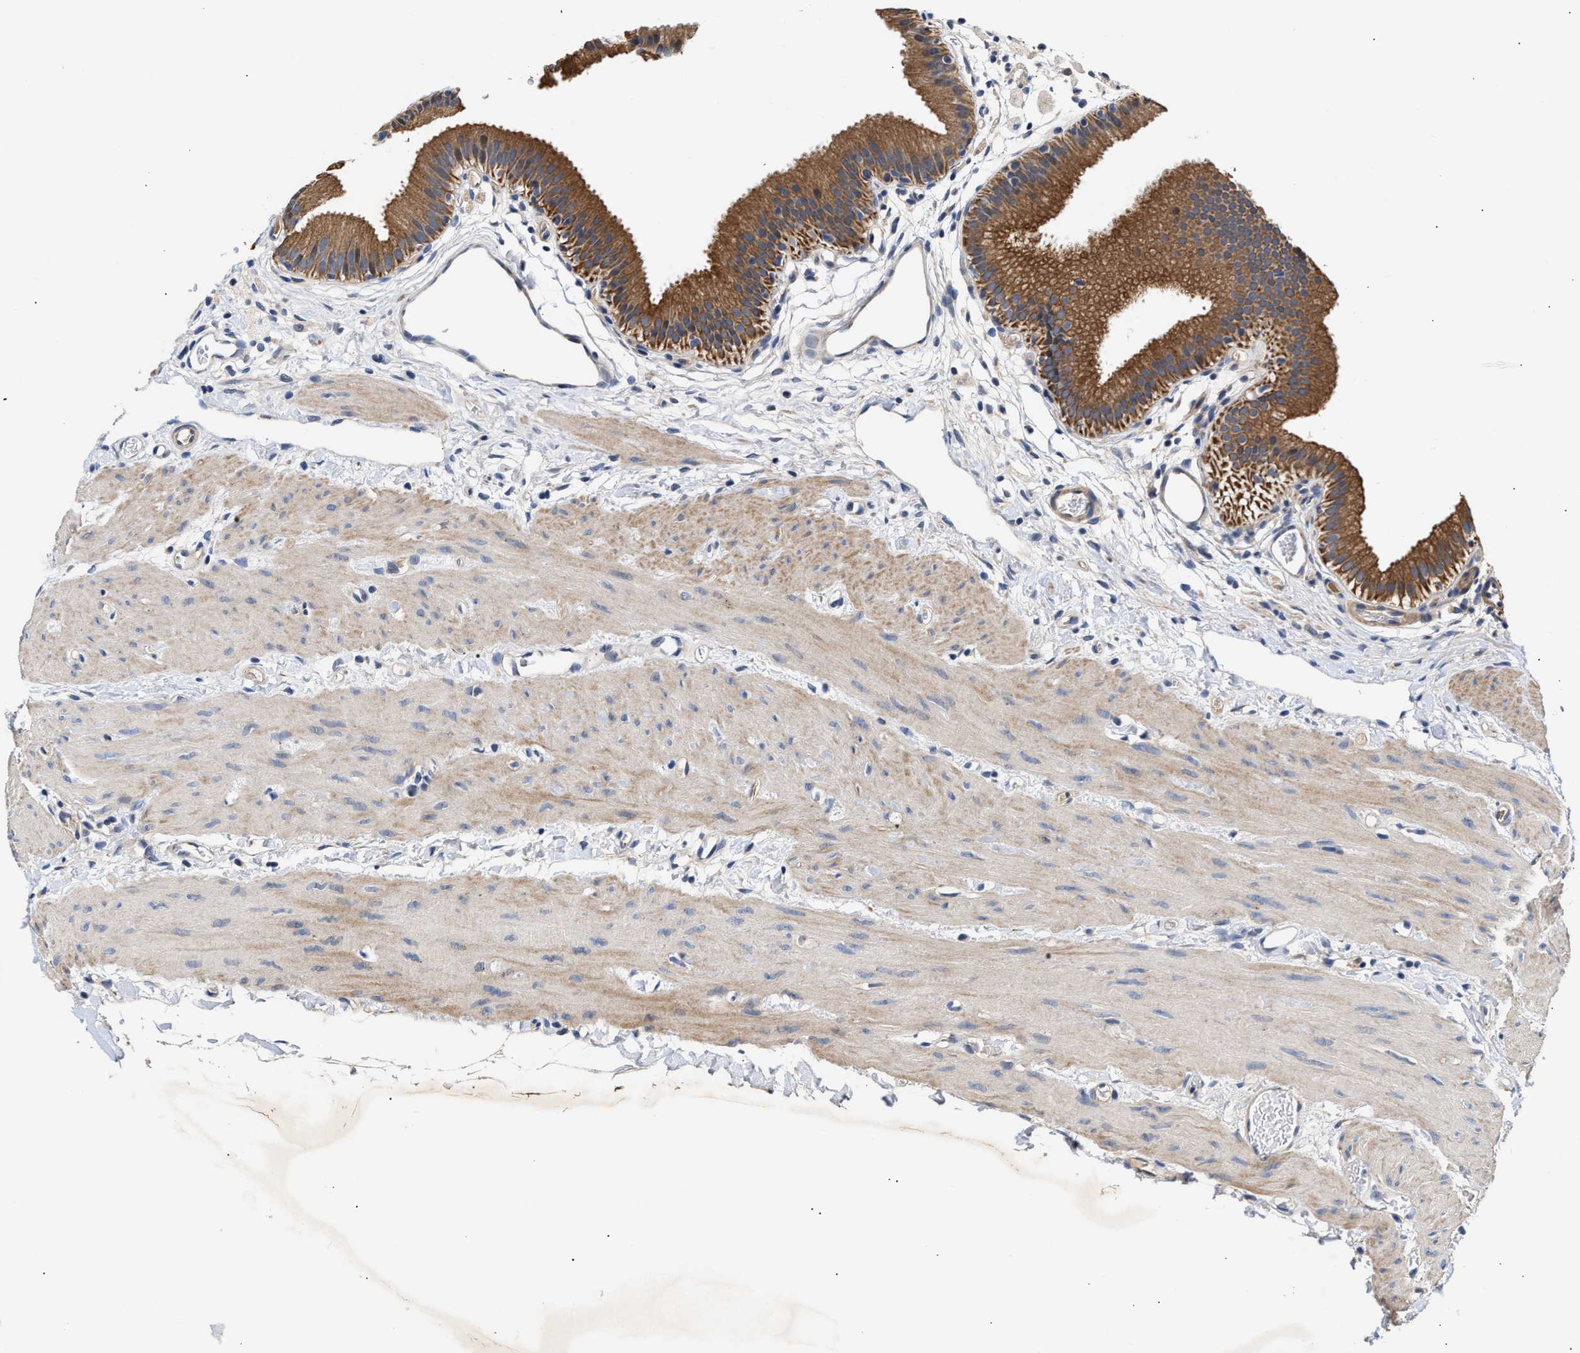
{"staining": {"intensity": "strong", "quantity": ">75%", "location": "cytoplasmic/membranous"}, "tissue": "gallbladder", "cell_type": "Glandular cells", "image_type": "normal", "snomed": [{"axis": "morphology", "description": "Normal tissue, NOS"}, {"axis": "topography", "description": "Gallbladder"}], "caption": "Immunohistochemistry (IHC) of benign gallbladder demonstrates high levels of strong cytoplasmic/membranous staining in about >75% of glandular cells.", "gene": "CCDC146", "patient": {"sex": "female", "age": 26}}